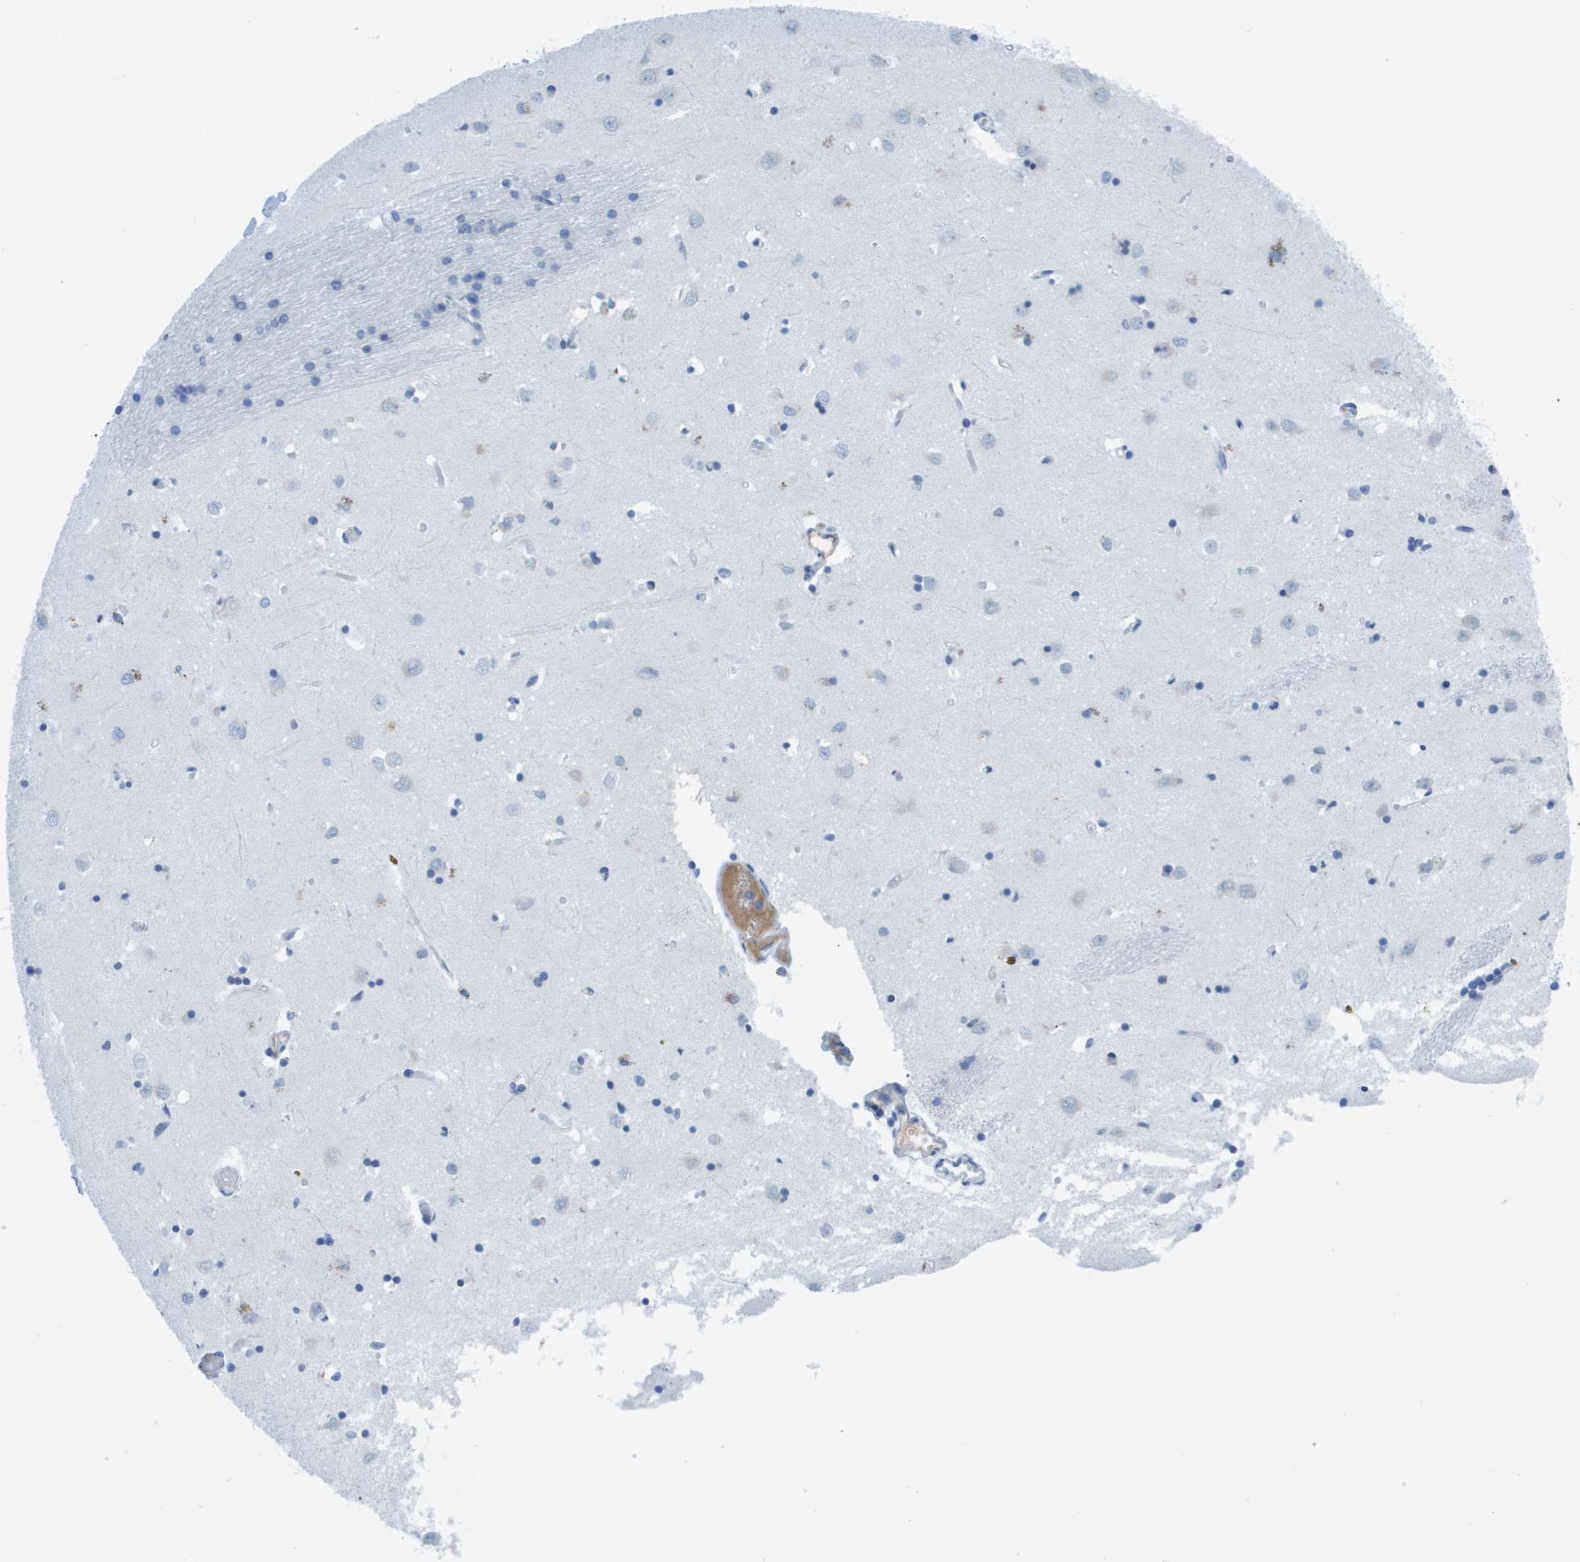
{"staining": {"intensity": "negative", "quantity": "none", "location": "none"}, "tissue": "caudate", "cell_type": "Glial cells", "image_type": "normal", "snomed": [{"axis": "morphology", "description": "Normal tissue, NOS"}, {"axis": "topography", "description": "Lateral ventricle wall"}], "caption": "This micrograph is of normal caudate stained with immunohistochemistry (IHC) to label a protein in brown with the nuclei are counter-stained blue. There is no positivity in glial cells.", "gene": "GPR18", "patient": {"sex": "female", "age": 19}}